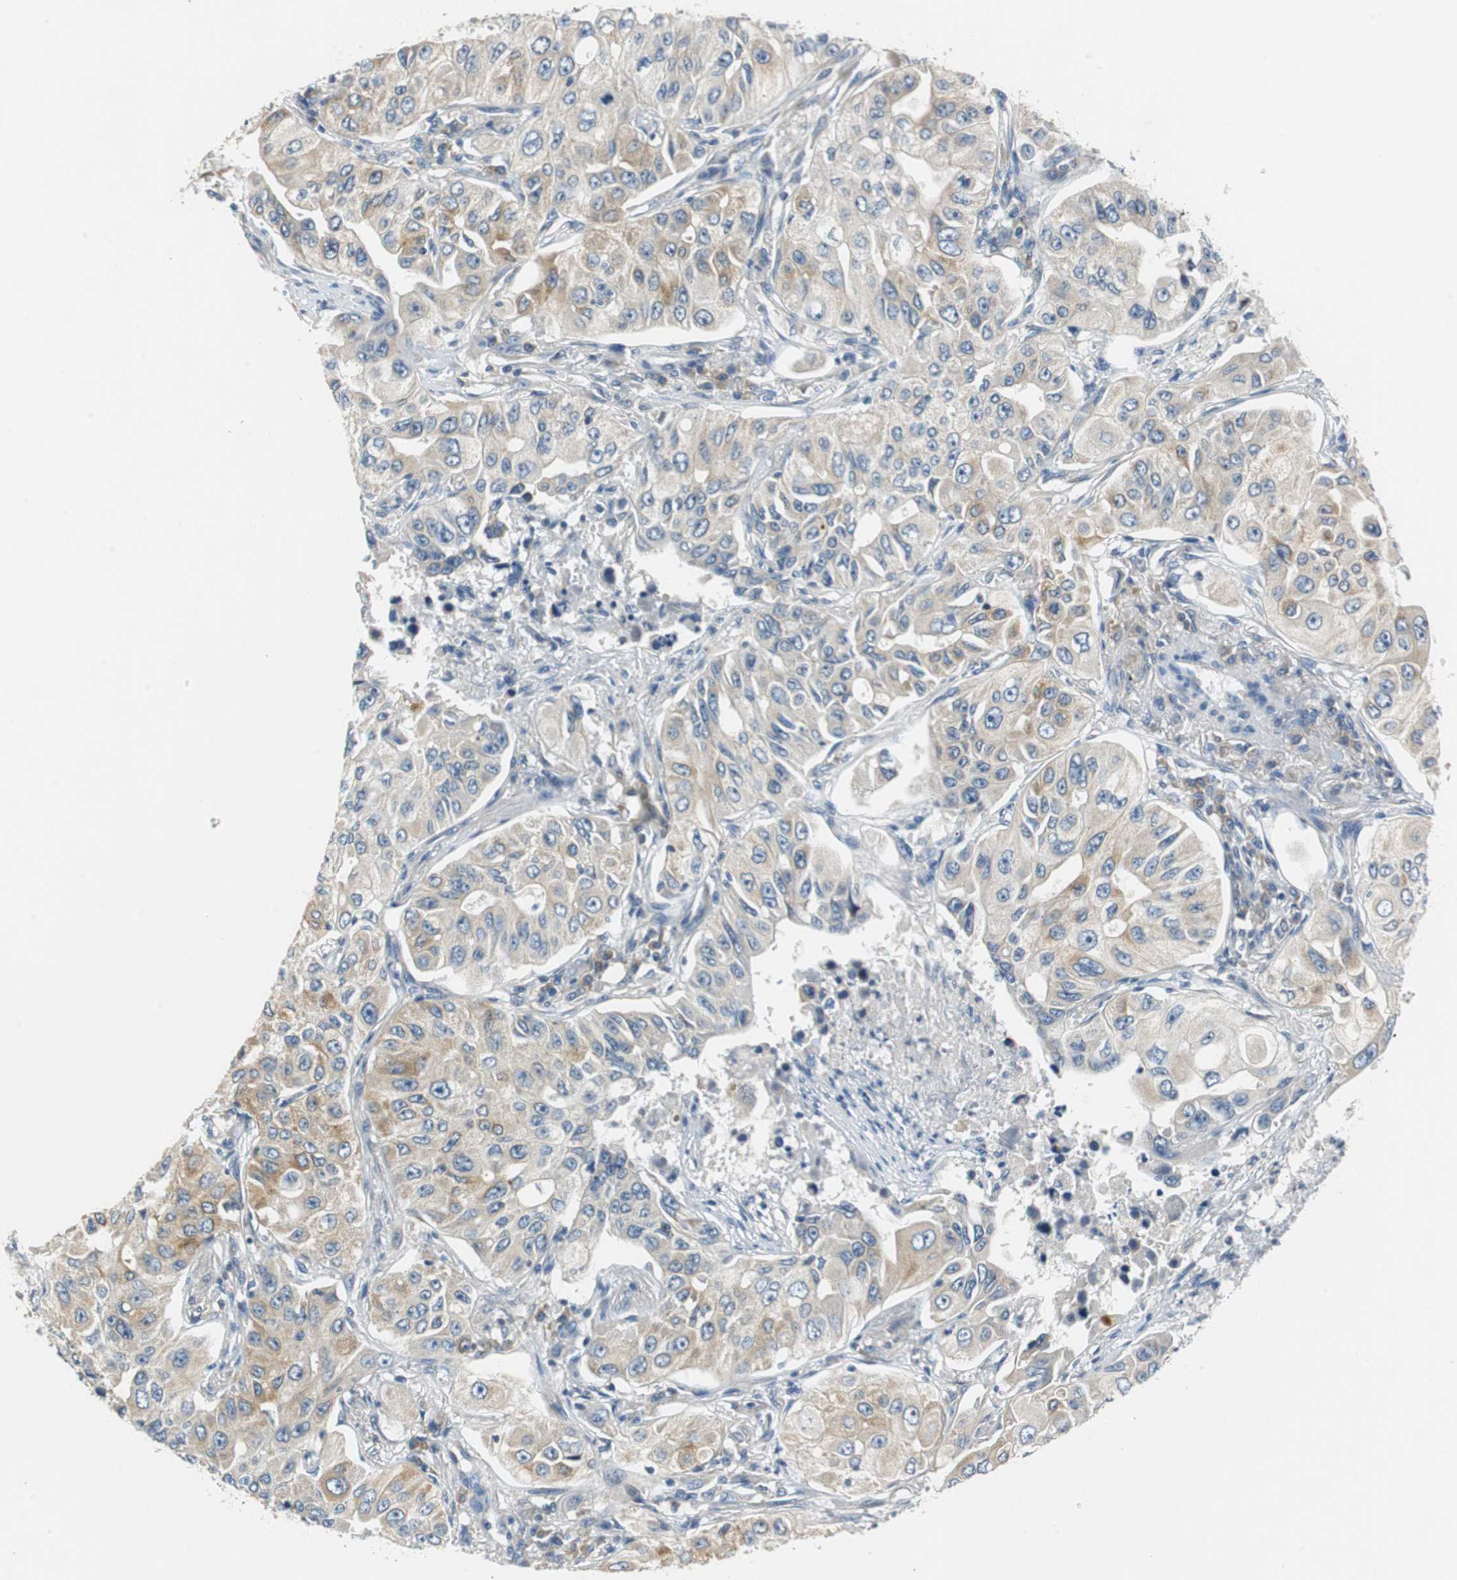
{"staining": {"intensity": "weak", "quantity": ">75%", "location": "cytoplasmic/membranous"}, "tissue": "lung cancer", "cell_type": "Tumor cells", "image_type": "cancer", "snomed": [{"axis": "morphology", "description": "Adenocarcinoma, NOS"}, {"axis": "topography", "description": "Lung"}], "caption": "This histopathology image shows immunohistochemistry staining of human adenocarcinoma (lung), with low weak cytoplasmic/membranous staining in approximately >75% of tumor cells.", "gene": "FADS2", "patient": {"sex": "male", "age": 84}}